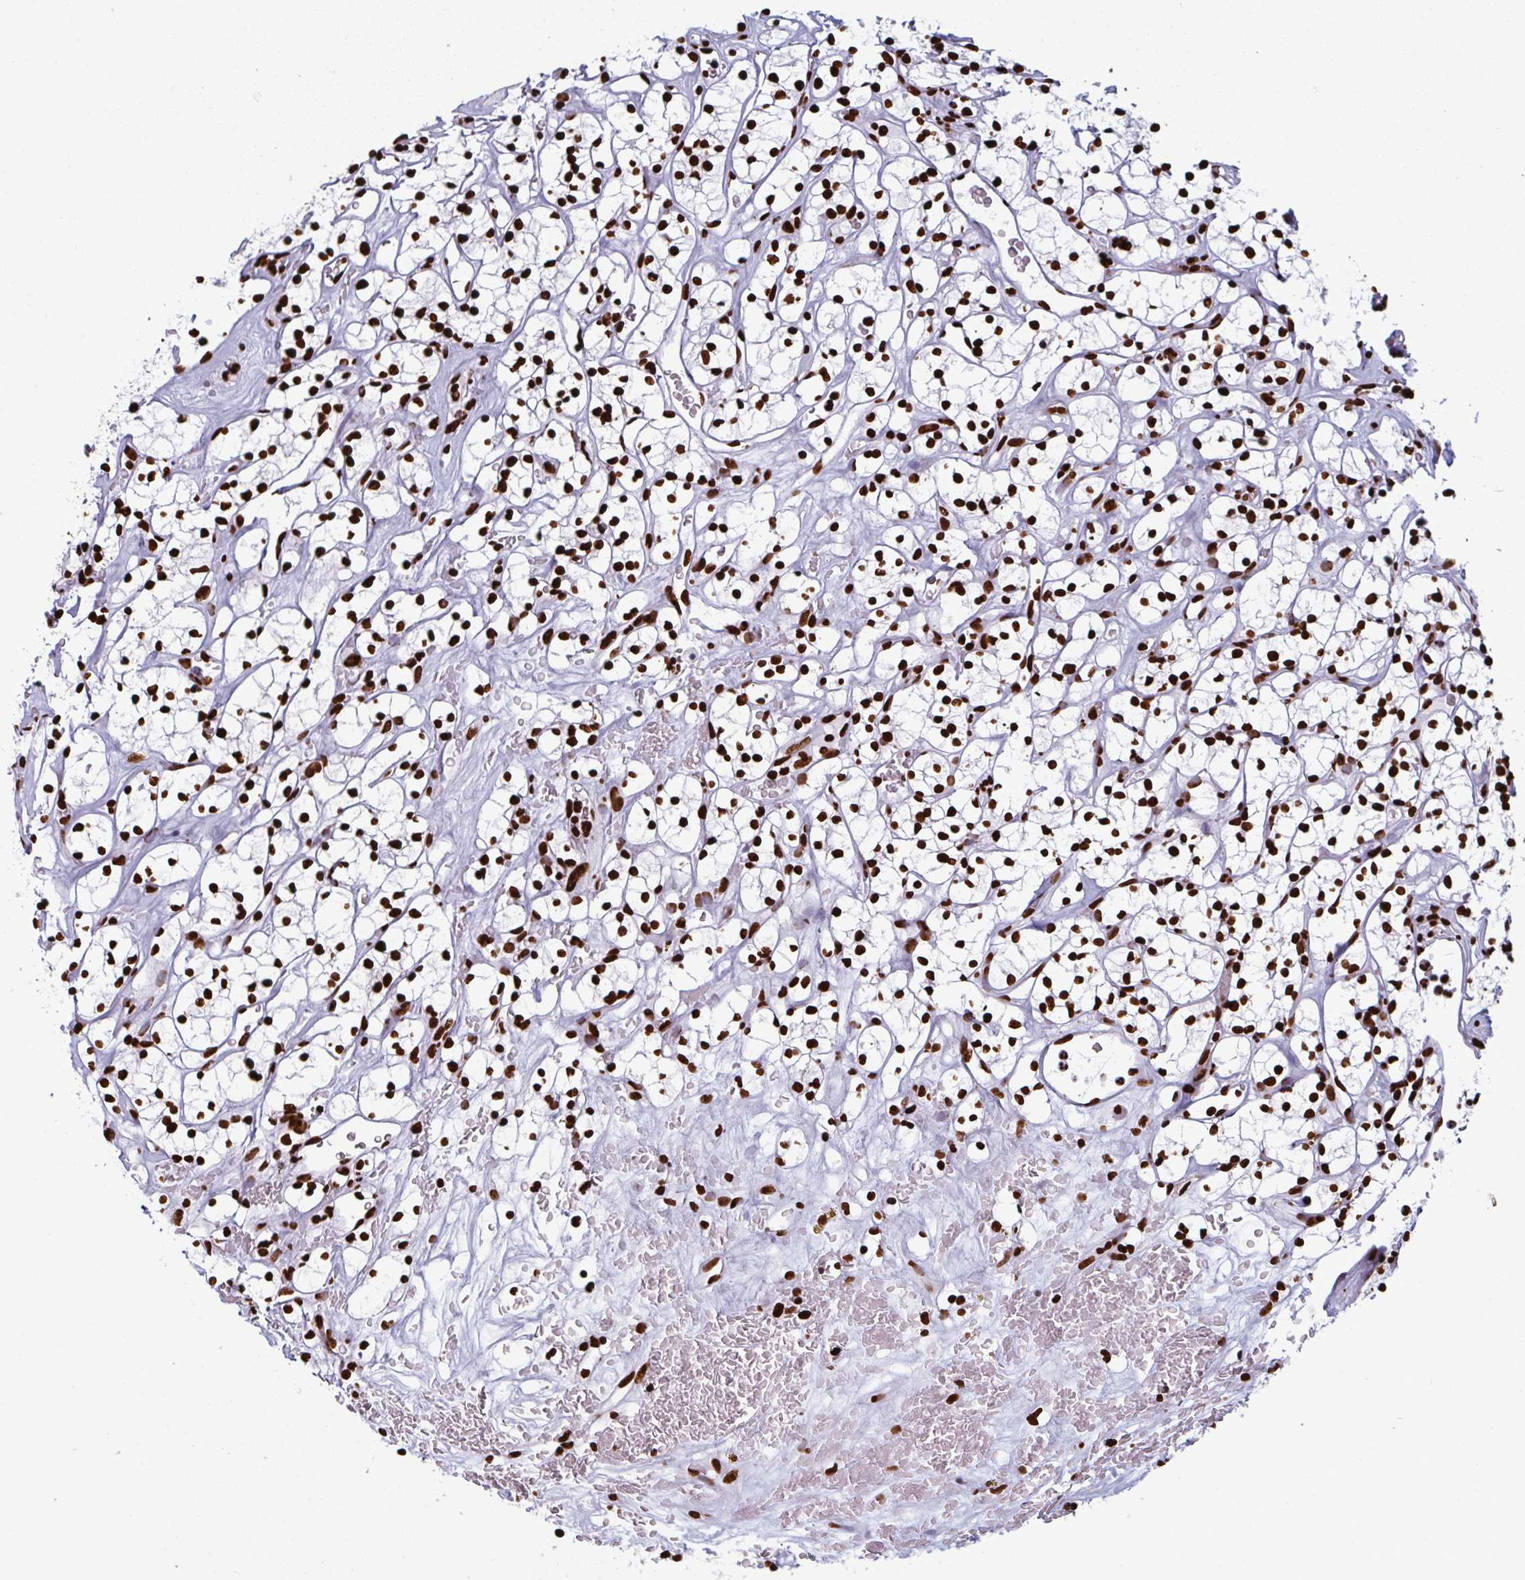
{"staining": {"intensity": "strong", "quantity": ">75%", "location": "nuclear"}, "tissue": "renal cancer", "cell_type": "Tumor cells", "image_type": "cancer", "snomed": [{"axis": "morphology", "description": "Adenocarcinoma, NOS"}, {"axis": "topography", "description": "Kidney"}], "caption": "Immunohistochemical staining of human renal adenocarcinoma displays high levels of strong nuclear protein positivity in about >75% of tumor cells. The protein is stained brown, and the nuclei are stained in blue (DAB IHC with brightfield microscopy, high magnification).", "gene": "GAR1", "patient": {"sex": "female", "age": 64}}